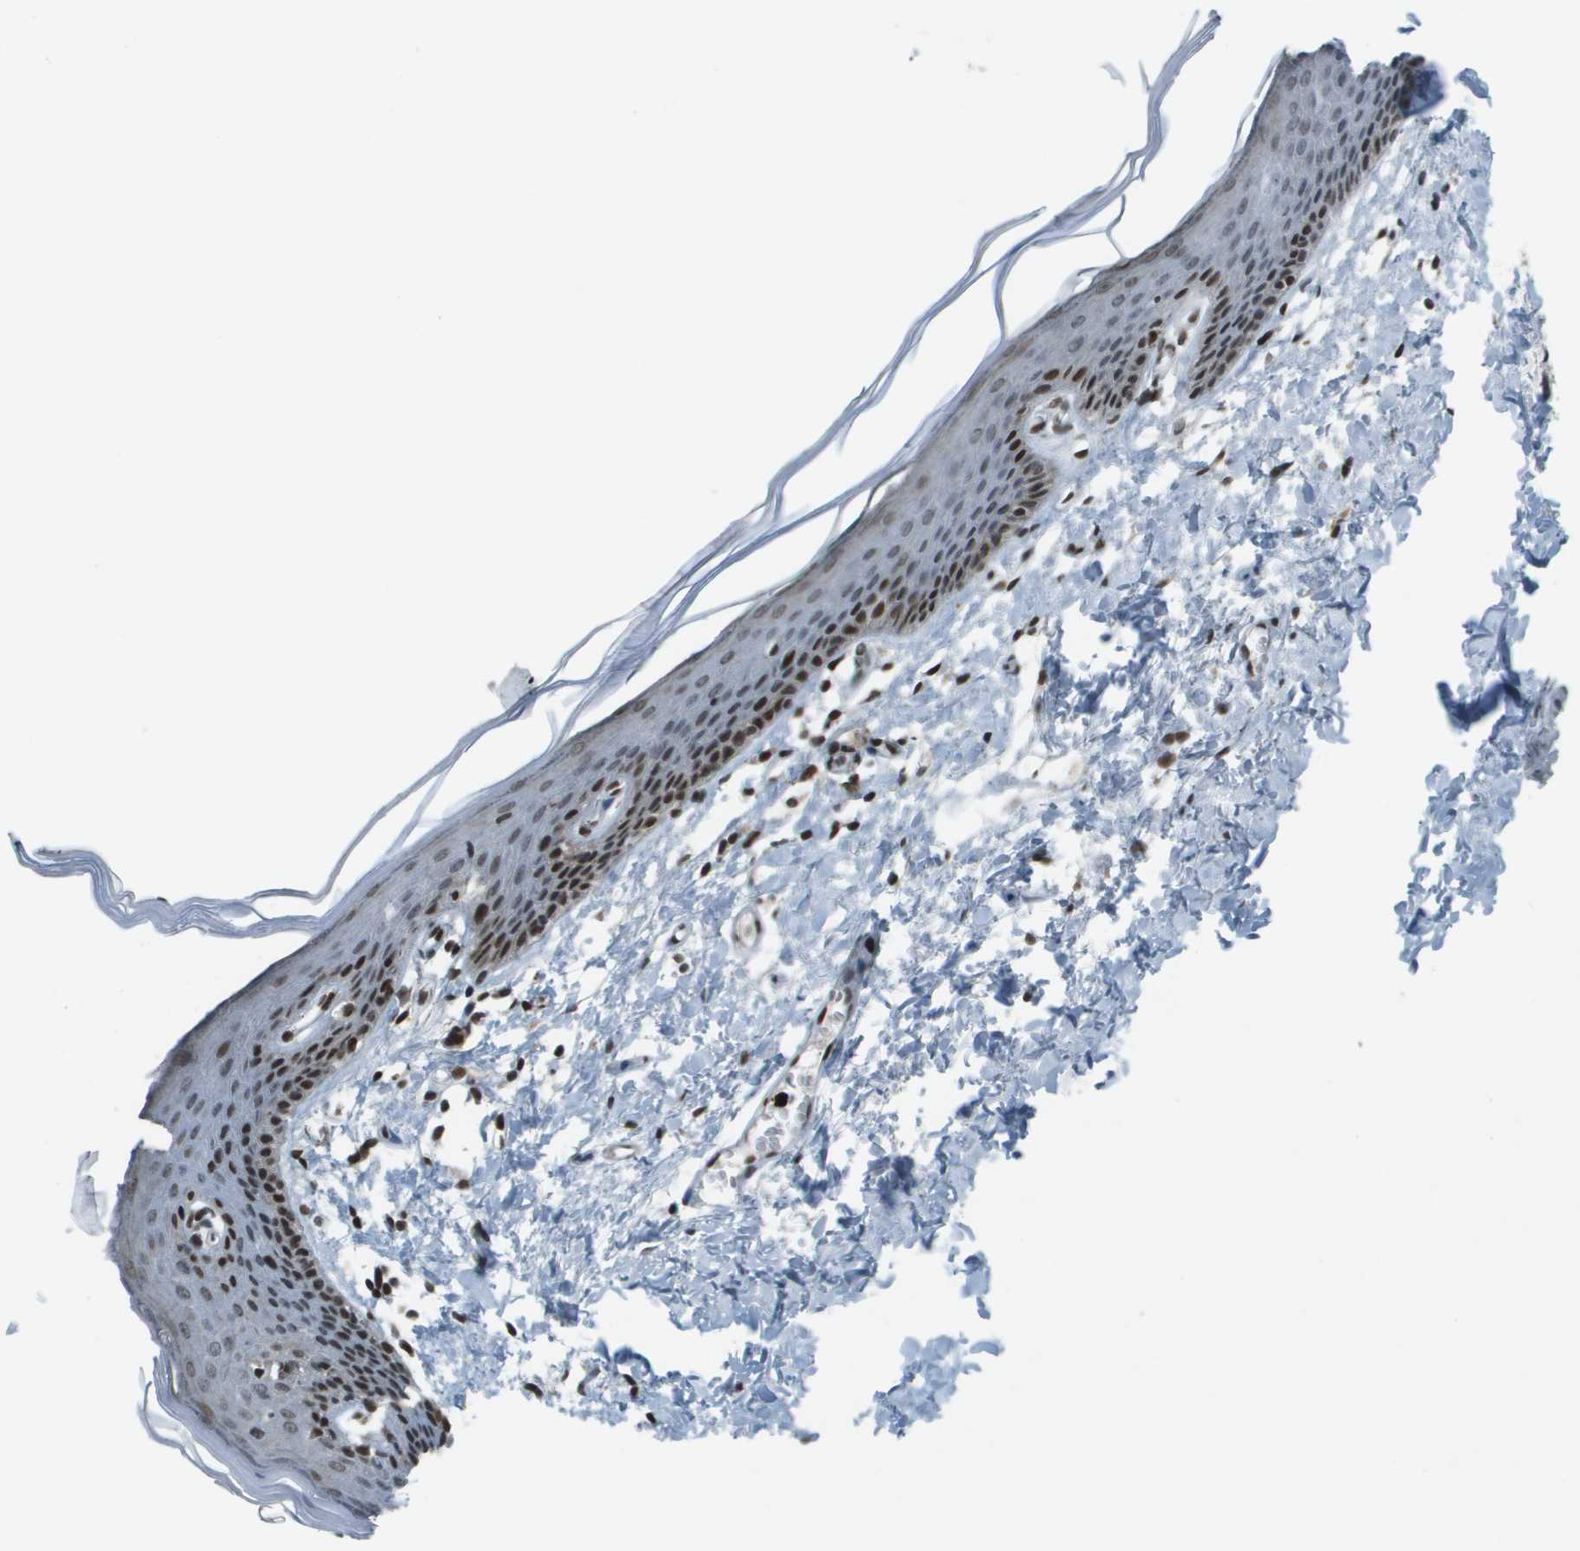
{"staining": {"intensity": "strong", "quantity": "25%-75%", "location": "nuclear"}, "tissue": "skin", "cell_type": "Epidermal cells", "image_type": "normal", "snomed": [{"axis": "morphology", "description": "Normal tissue, NOS"}, {"axis": "topography", "description": "Vulva"}], "caption": "This photomicrograph reveals IHC staining of normal skin, with high strong nuclear expression in about 25%-75% of epidermal cells.", "gene": "IRF7", "patient": {"sex": "female", "age": 54}}